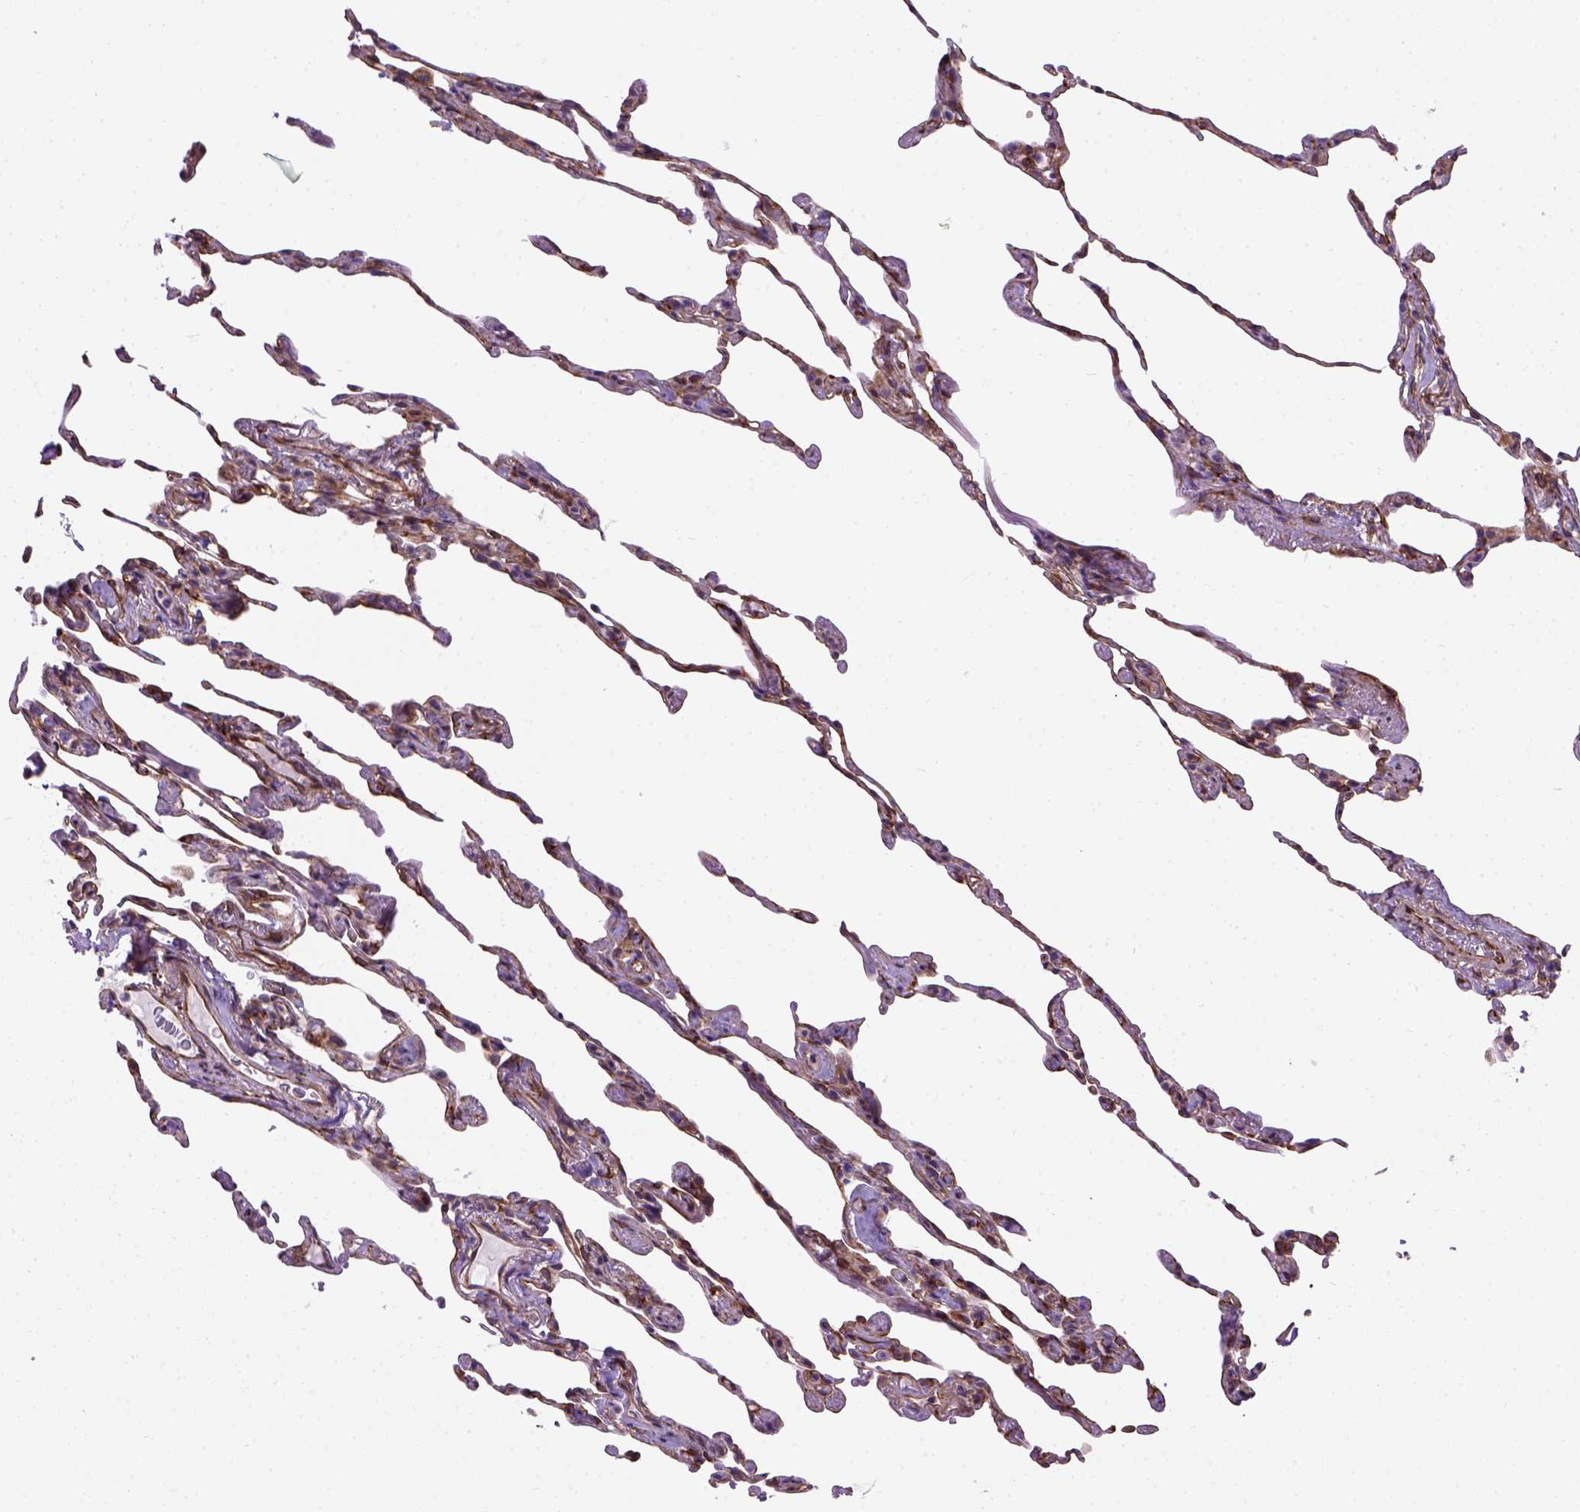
{"staining": {"intensity": "moderate", "quantity": "25%-75%", "location": "cytoplasmic/membranous"}, "tissue": "lung", "cell_type": "Alveolar cells", "image_type": "normal", "snomed": [{"axis": "morphology", "description": "Normal tissue, NOS"}, {"axis": "topography", "description": "Lung"}], "caption": "Alveolar cells reveal moderate cytoplasmic/membranous expression in about 25%-75% of cells in benign lung. (DAB (3,3'-diaminobenzidine) IHC with brightfield microscopy, high magnification).", "gene": "KAZN", "patient": {"sex": "female", "age": 57}}